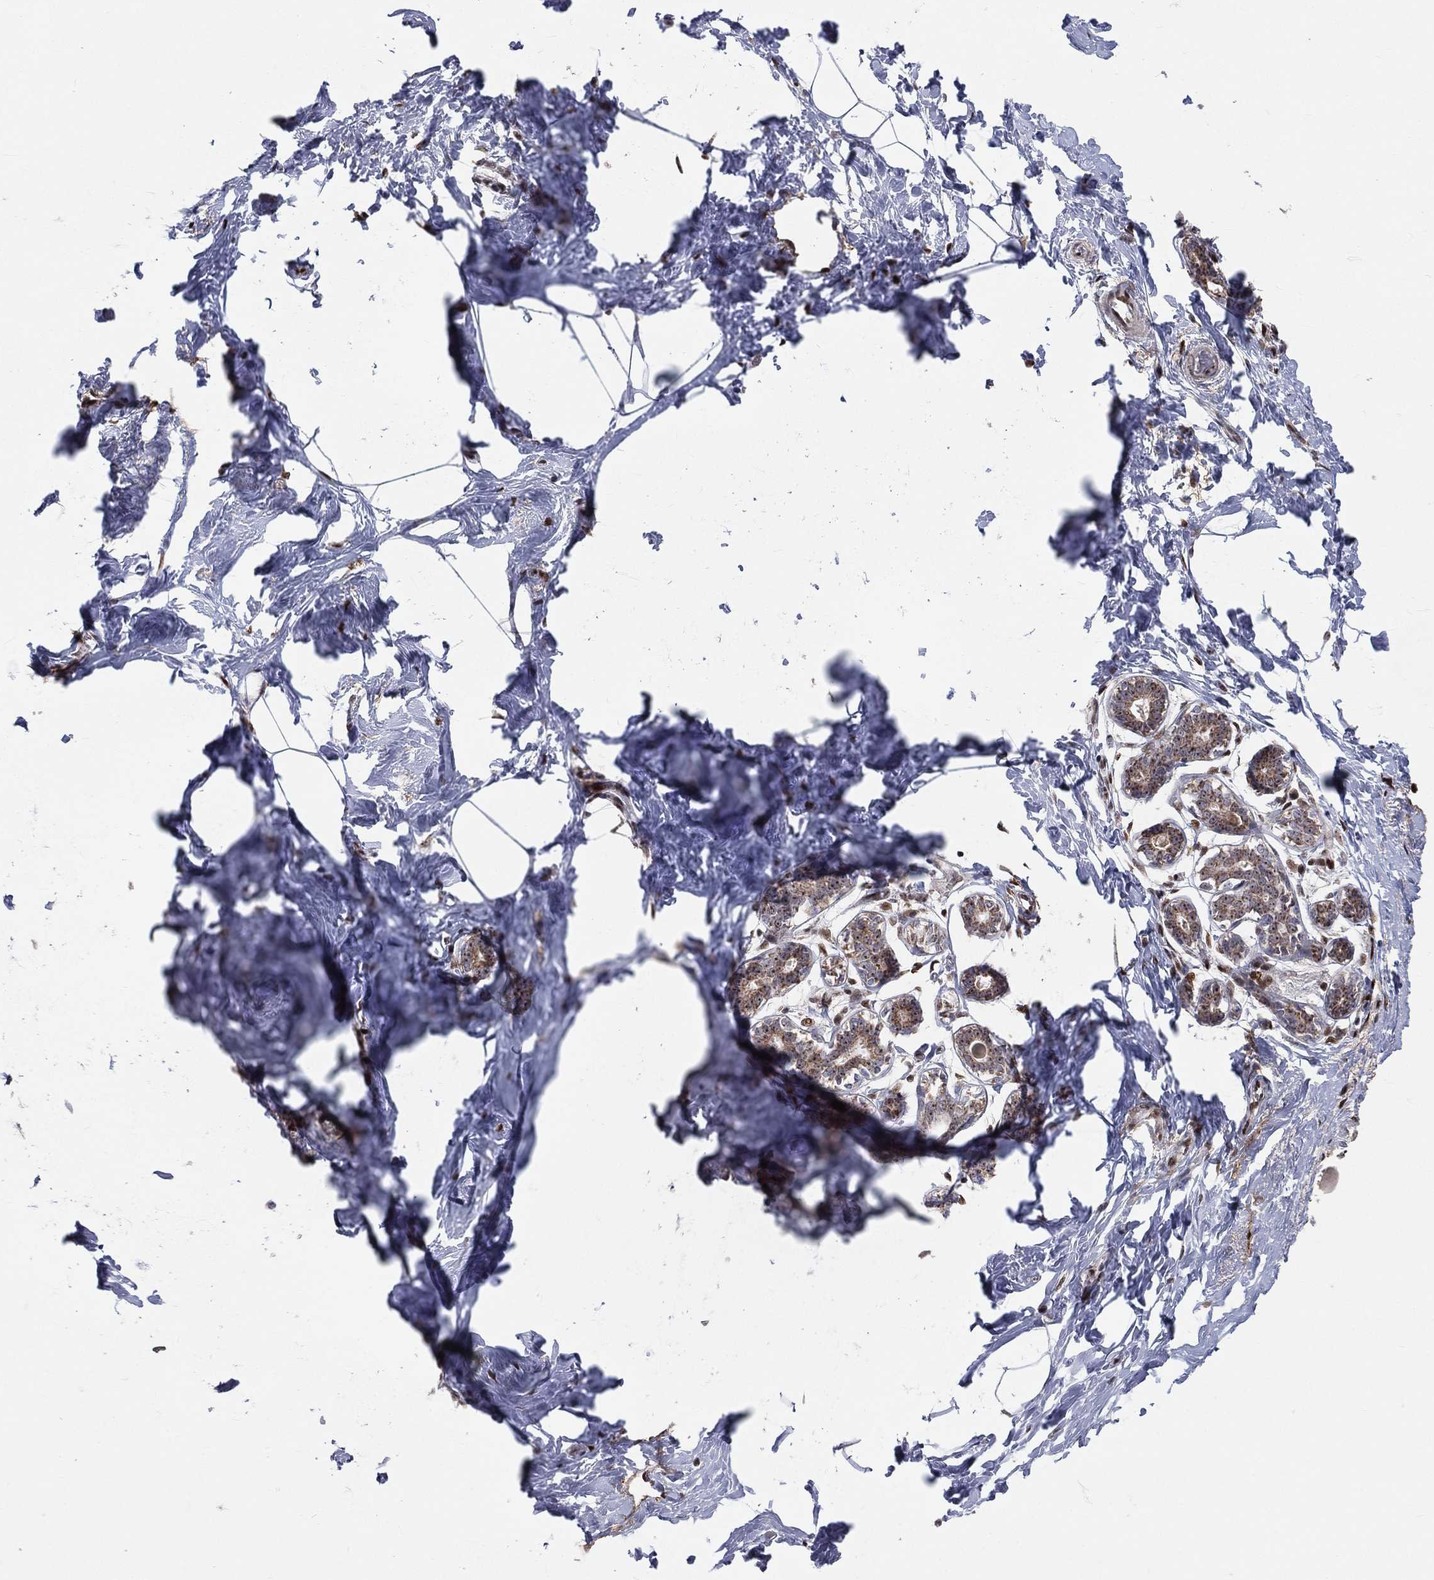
{"staining": {"intensity": "moderate", "quantity": "<25%", "location": "cytoplasmic/membranous"}, "tissue": "breast", "cell_type": "Glandular cells", "image_type": "normal", "snomed": [{"axis": "morphology", "description": "Normal tissue, NOS"}, {"axis": "morphology", "description": "Lobular carcinoma, in situ"}, {"axis": "topography", "description": "Breast"}], "caption": "Human breast stained with a brown dye exhibits moderate cytoplasmic/membranous positive positivity in about <25% of glandular cells.", "gene": "ZEB1", "patient": {"sex": "female", "age": 35}}